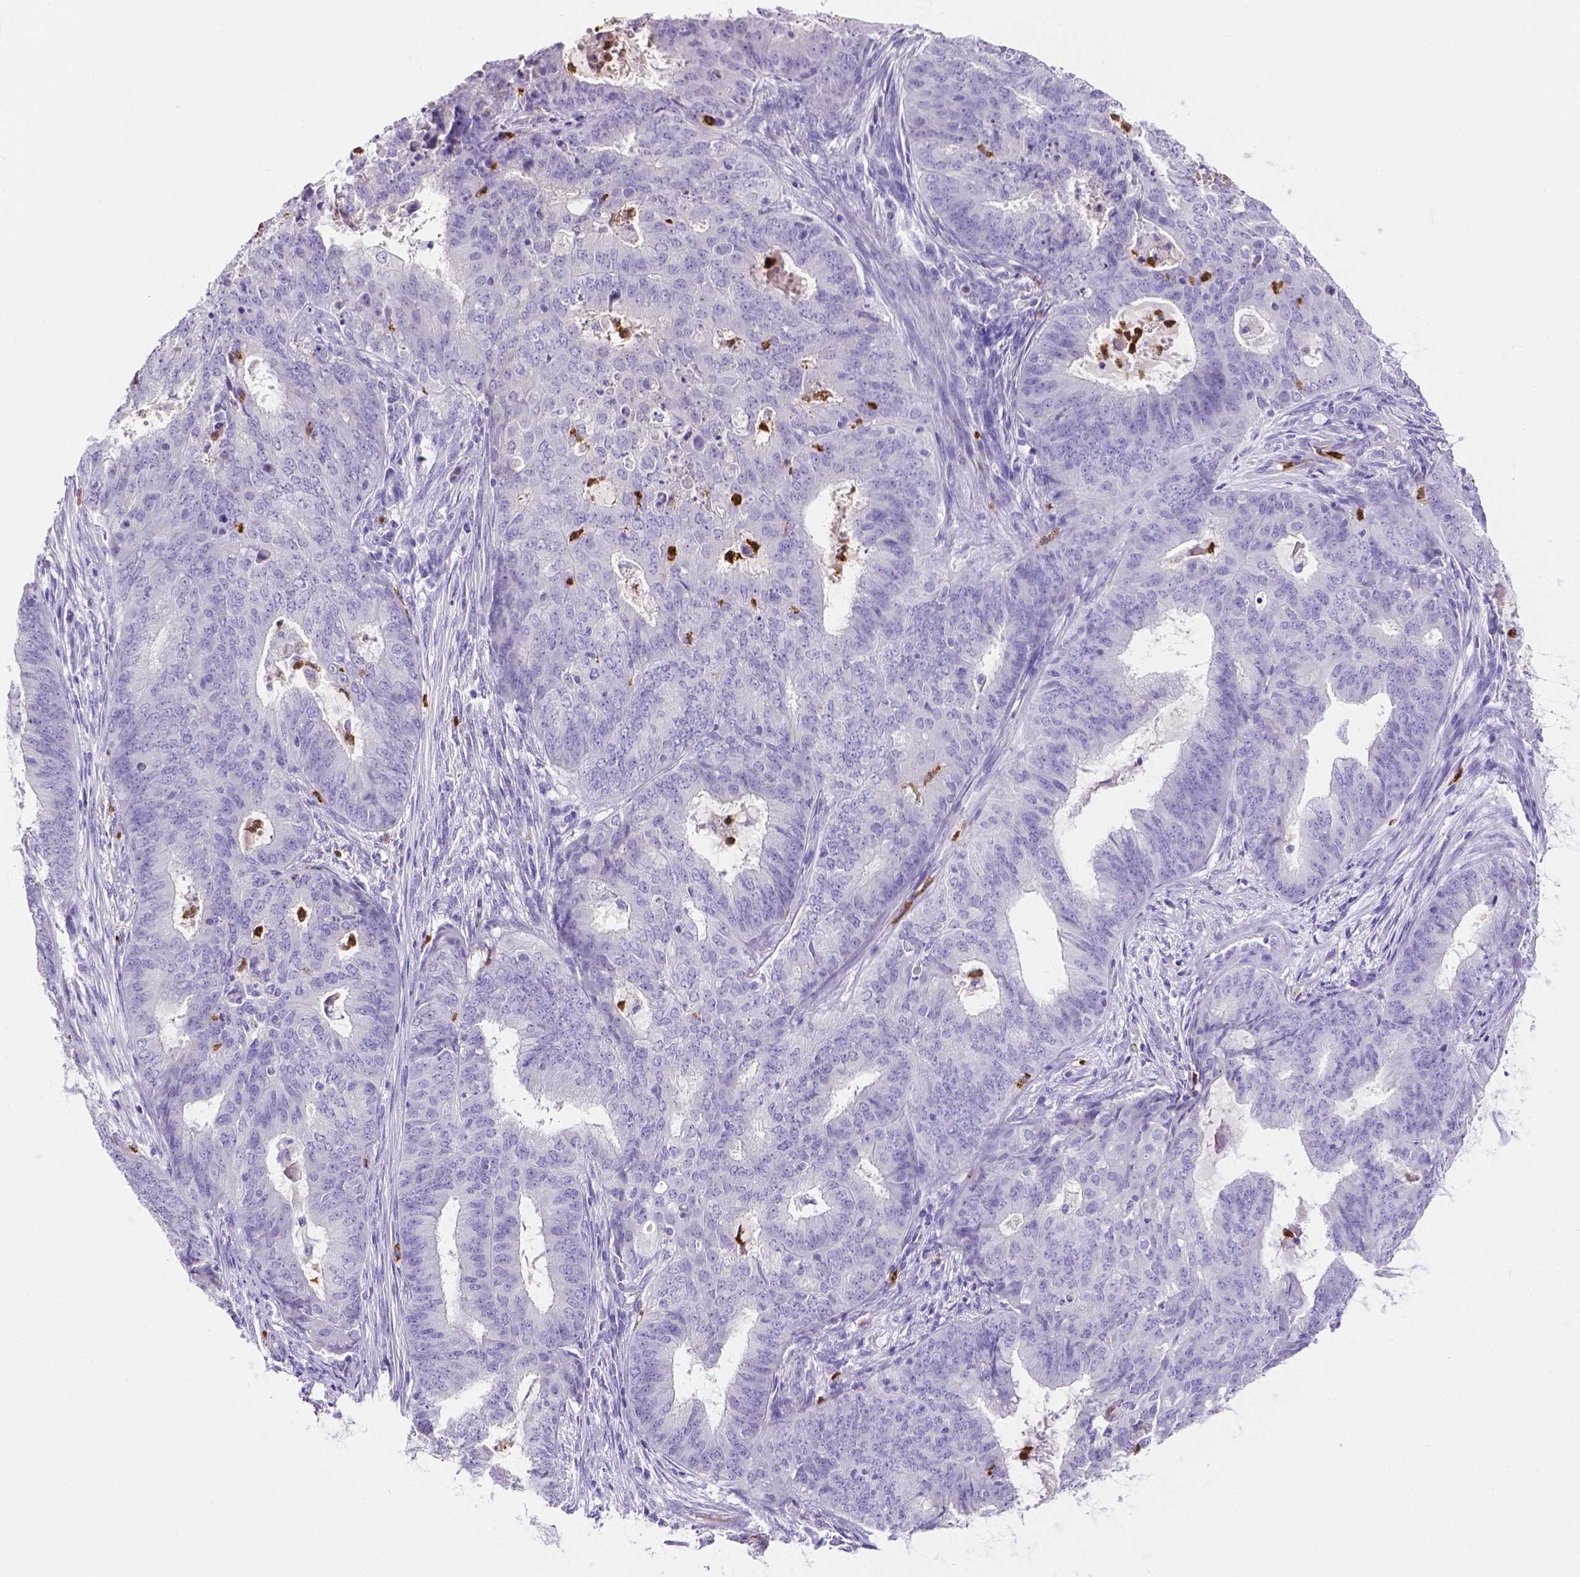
{"staining": {"intensity": "negative", "quantity": "none", "location": "none"}, "tissue": "endometrial cancer", "cell_type": "Tumor cells", "image_type": "cancer", "snomed": [{"axis": "morphology", "description": "Adenocarcinoma, NOS"}, {"axis": "topography", "description": "Endometrium"}], "caption": "The micrograph reveals no staining of tumor cells in adenocarcinoma (endometrial).", "gene": "MMP9", "patient": {"sex": "female", "age": 62}}